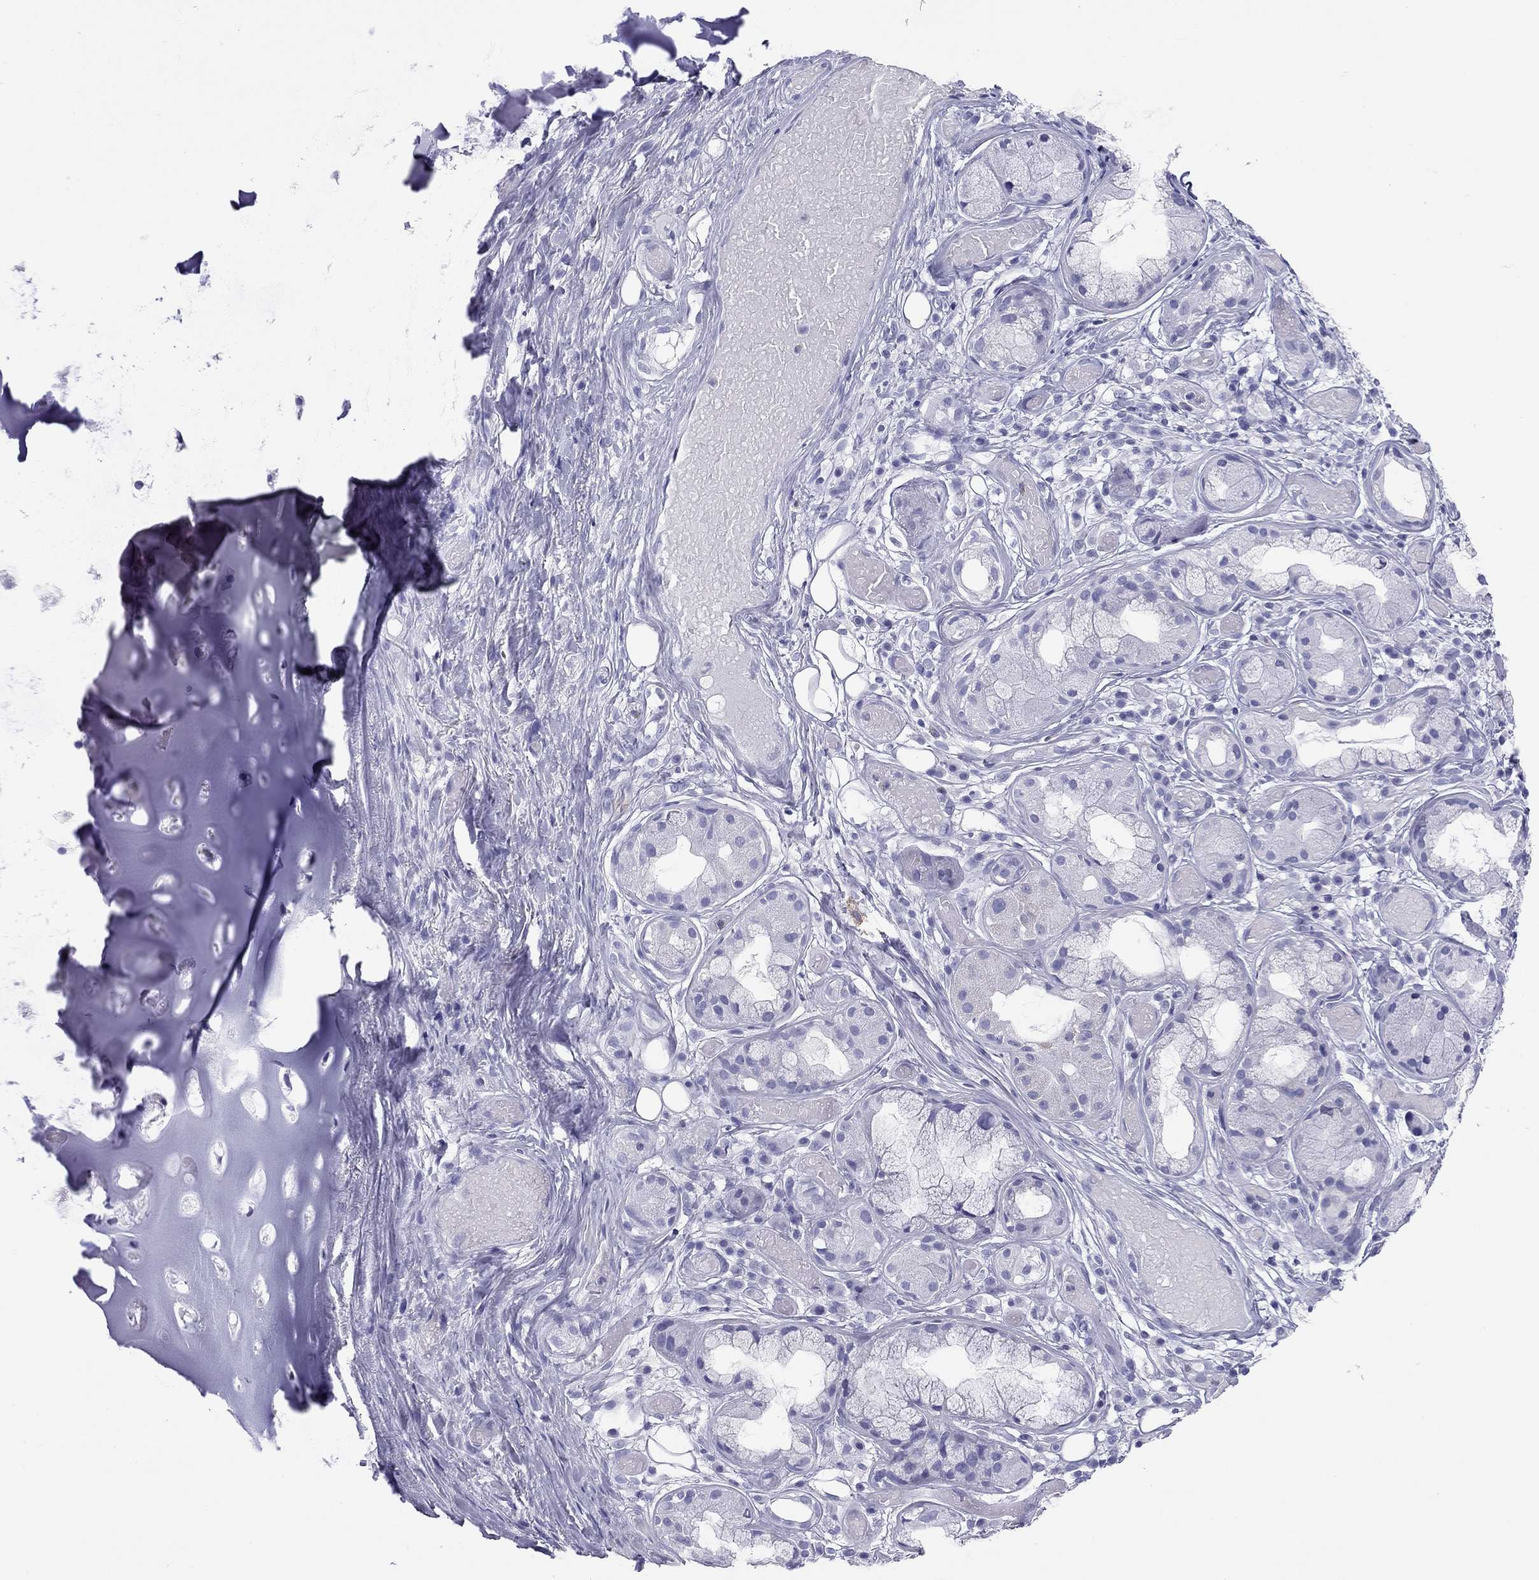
{"staining": {"intensity": "negative", "quantity": "none", "location": "none"}, "tissue": "adipose tissue", "cell_type": "Adipocytes", "image_type": "normal", "snomed": [{"axis": "morphology", "description": "Normal tissue, NOS"}, {"axis": "topography", "description": "Cartilage tissue"}], "caption": "DAB immunohistochemical staining of unremarkable adipose tissue demonstrates no significant positivity in adipocytes.", "gene": "DPY19L2", "patient": {"sex": "male", "age": 62}}